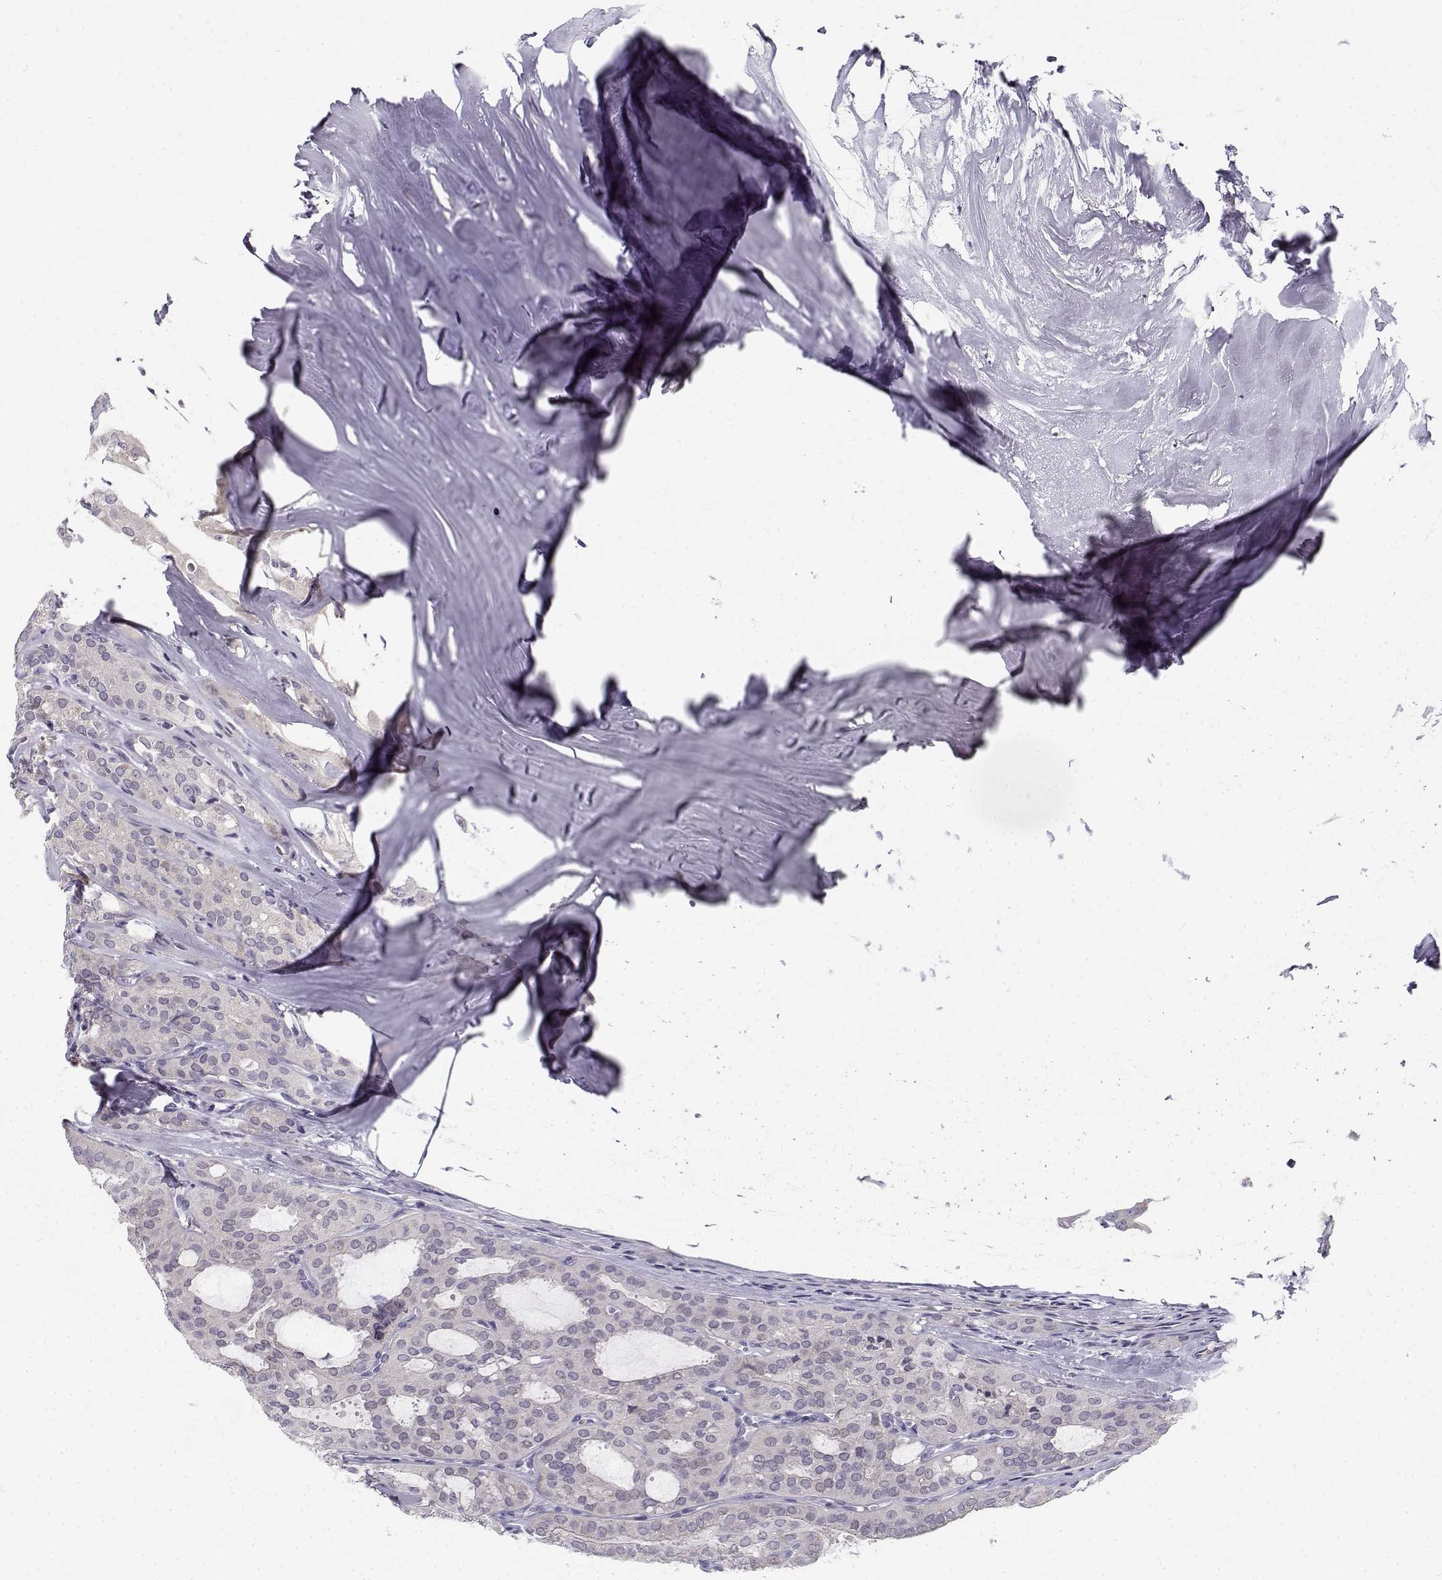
{"staining": {"intensity": "negative", "quantity": "none", "location": "none"}, "tissue": "thyroid cancer", "cell_type": "Tumor cells", "image_type": "cancer", "snomed": [{"axis": "morphology", "description": "Follicular adenoma carcinoma, NOS"}, {"axis": "topography", "description": "Thyroid gland"}], "caption": "An IHC photomicrograph of follicular adenoma carcinoma (thyroid) is shown. There is no staining in tumor cells of follicular adenoma carcinoma (thyroid).", "gene": "DDX25", "patient": {"sex": "male", "age": 75}}